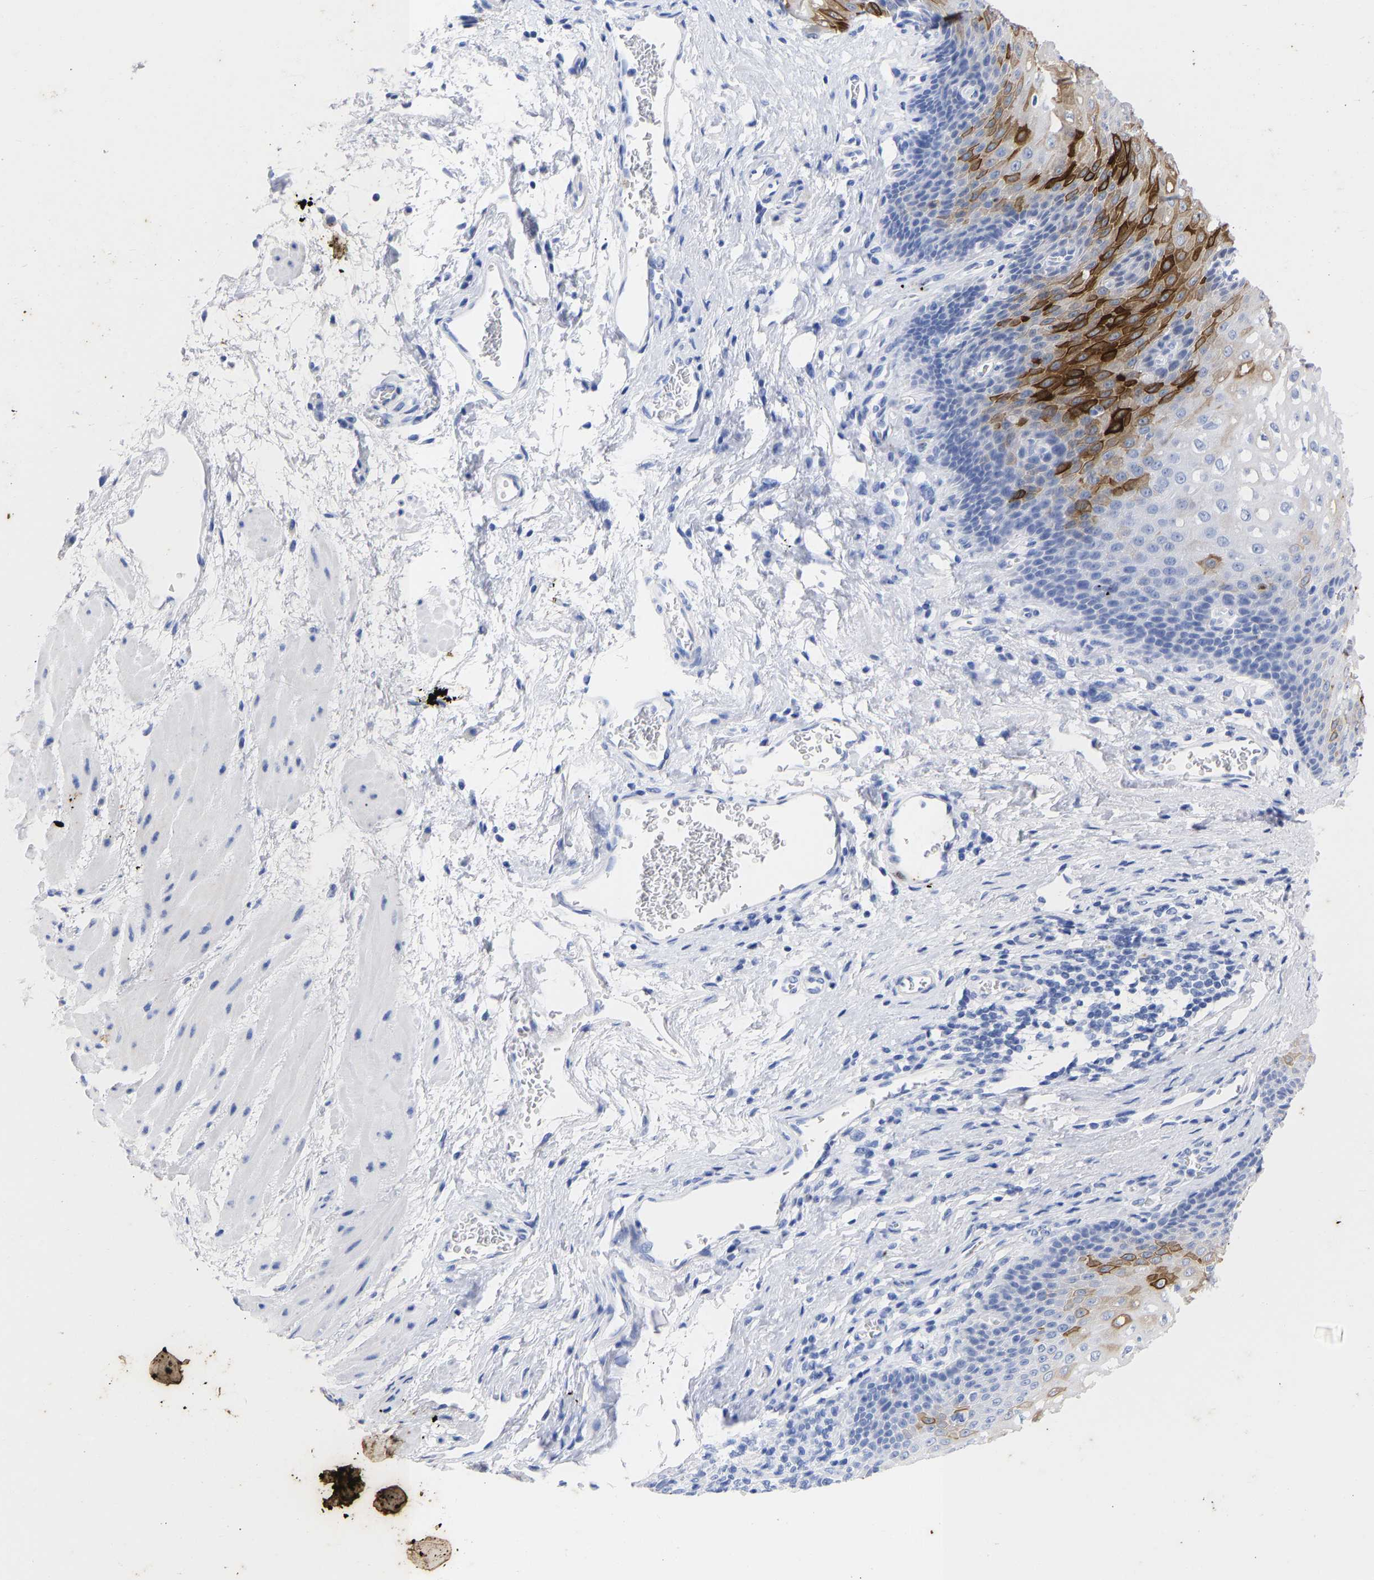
{"staining": {"intensity": "strong", "quantity": "<25%", "location": "cytoplasmic/membranous"}, "tissue": "esophagus", "cell_type": "Squamous epithelial cells", "image_type": "normal", "snomed": [{"axis": "morphology", "description": "Normal tissue, NOS"}, {"axis": "topography", "description": "Esophagus"}], "caption": "Brown immunohistochemical staining in benign esophagus reveals strong cytoplasmic/membranous positivity in approximately <25% of squamous epithelial cells. (DAB (3,3'-diaminobenzidine) IHC, brown staining for protein, blue staining for nuclei).", "gene": "KRT1", "patient": {"sex": "male", "age": 48}}